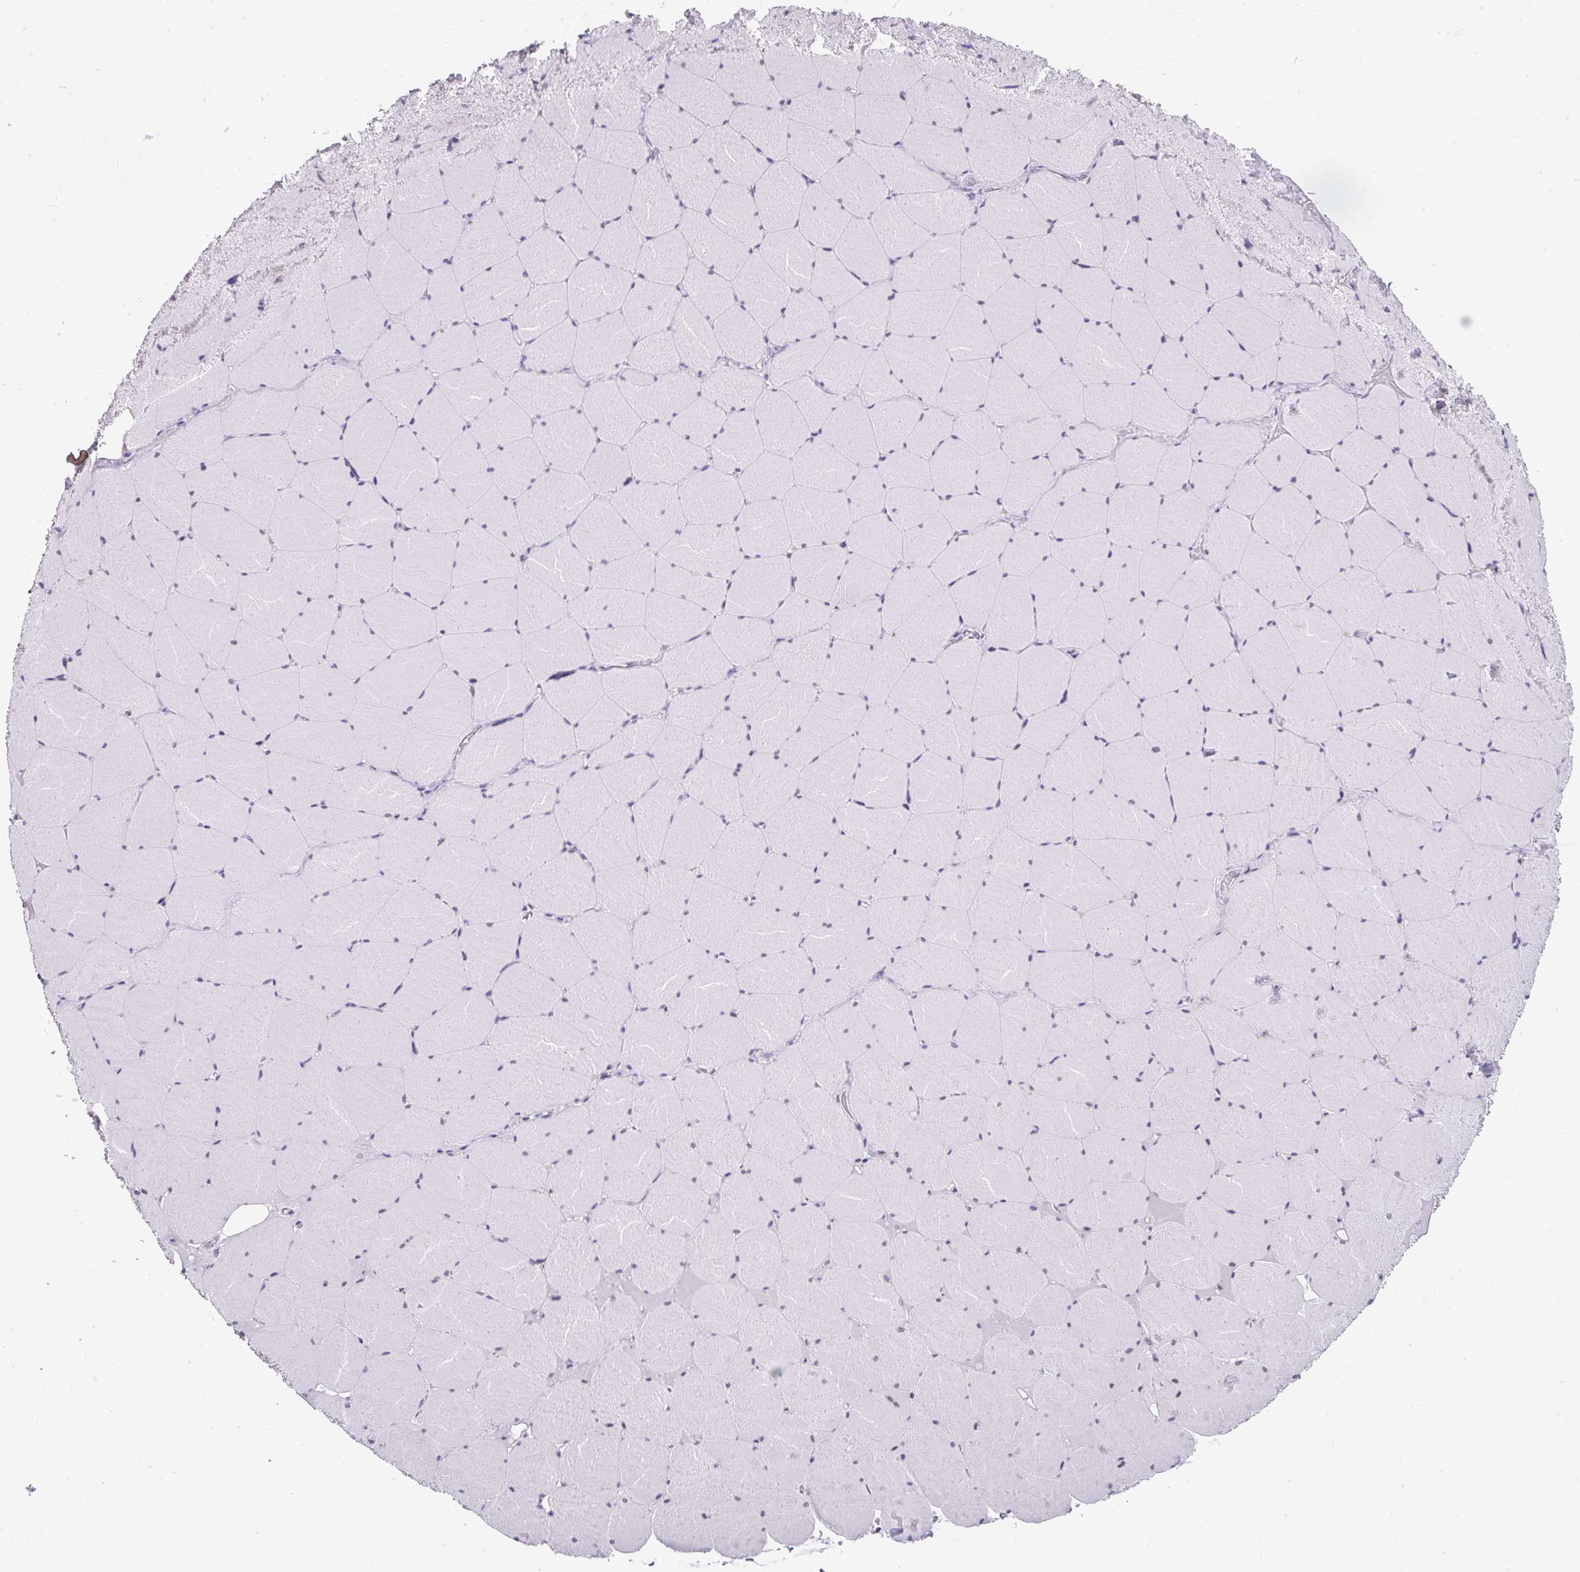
{"staining": {"intensity": "negative", "quantity": "none", "location": "none"}, "tissue": "skeletal muscle", "cell_type": "Myocytes", "image_type": "normal", "snomed": [{"axis": "morphology", "description": "Normal tissue, NOS"}, {"axis": "topography", "description": "Skeletal muscle"}, {"axis": "topography", "description": "Head-Neck"}], "caption": "High power microscopy photomicrograph of an IHC photomicrograph of normal skeletal muscle, revealing no significant positivity in myocytes.", "gene": "PLCXD2", "patient": {"sex": "male", "age": 66}}